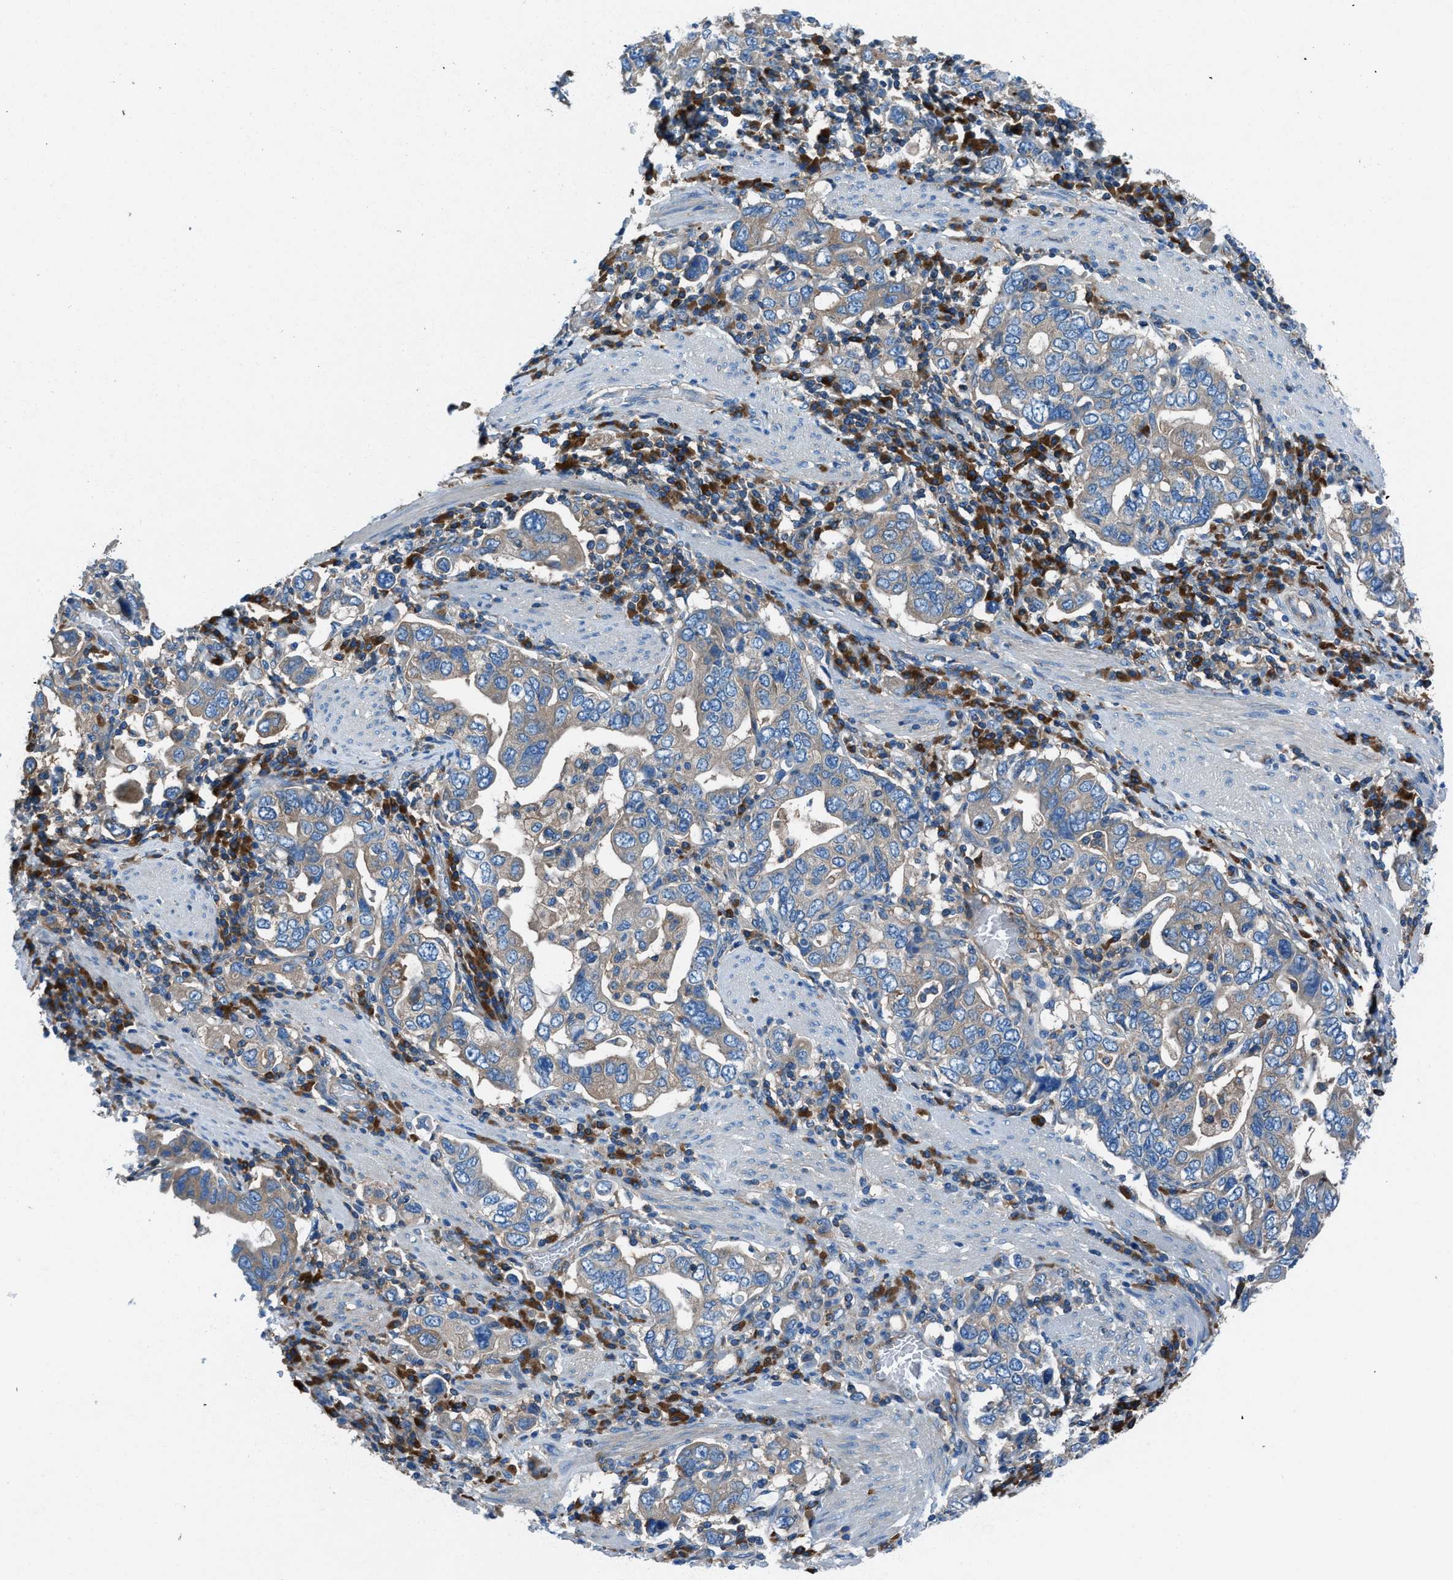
{"staining": {"intensity": "moderate", "quantity": "<25%", "location": "cytoplasmic/membranous"}, "tissue": "stomach cancer", "cell_type": "Tumor cells", "image_type": "cancer", "snomed": [{"axis": "morphology", "description": "Adenocarcinoma, NOS"}, {"axis": "topography", "description": "Stomach, upper"}], "caption": "Immunohistochemical staining of human stomach cancer displays moderate cytoplasmic/membranous protein positivity in approximately <25% of tumor cells.", "gene": "SARS1", "patient": {"sex": "male", "age": 62}}